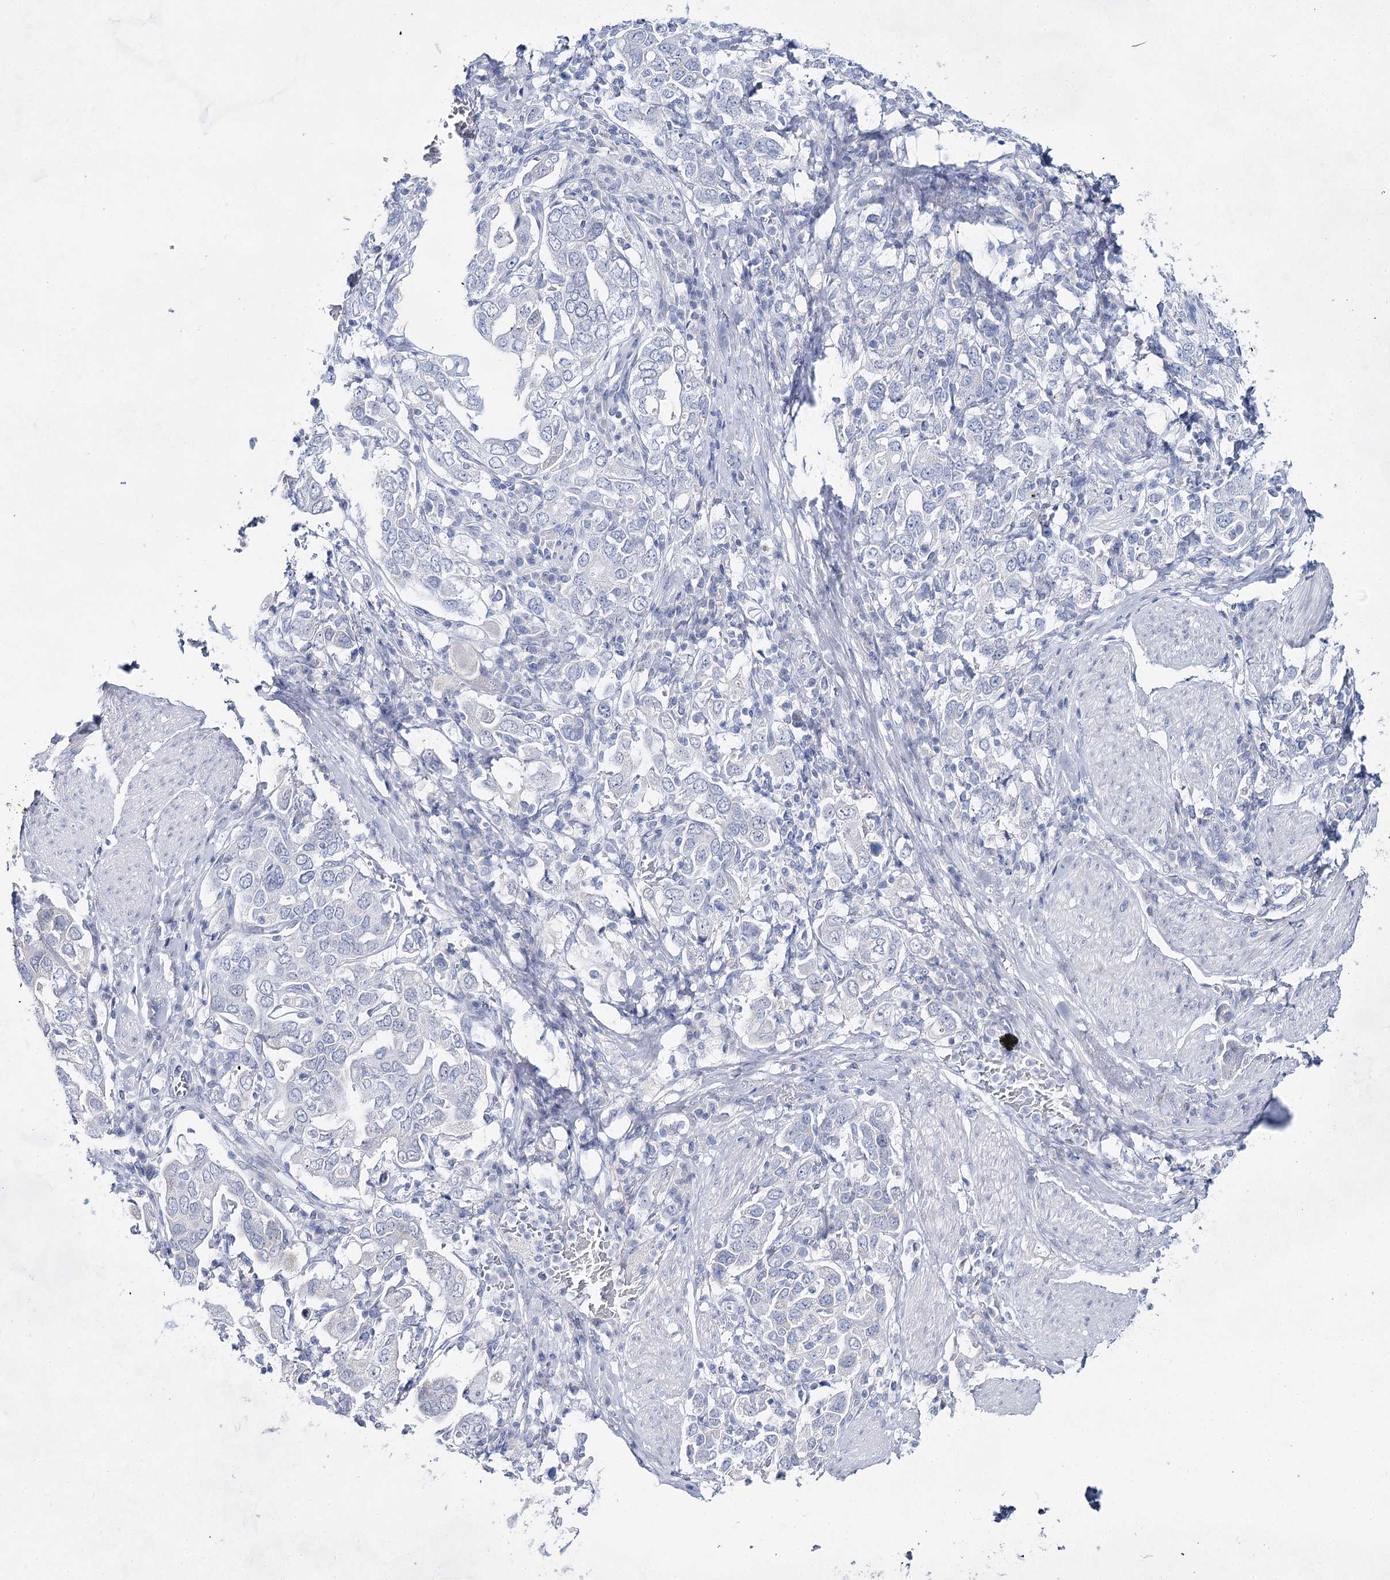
{"staining": {"intensity": "negative", "quantity": "none", "location": "none"}, "tissue": "stomach cancer", "cell_type": "Tumor cells", "image_type": "cancer", "snomed": [{"axis": "morphology", "description": "Adenocarcinoma, NOS"}, {"axis": "topography", "description": "Stomach, upper"}], "caption": "Immunohistochemistry (IHC) micrograph of neoplastic tissue: stomach cancer stained with DAB exhibits no significant protein positivity in tumor cells.", "gene": "BPHL", "patient": {"sex": "male", "age": 62}}